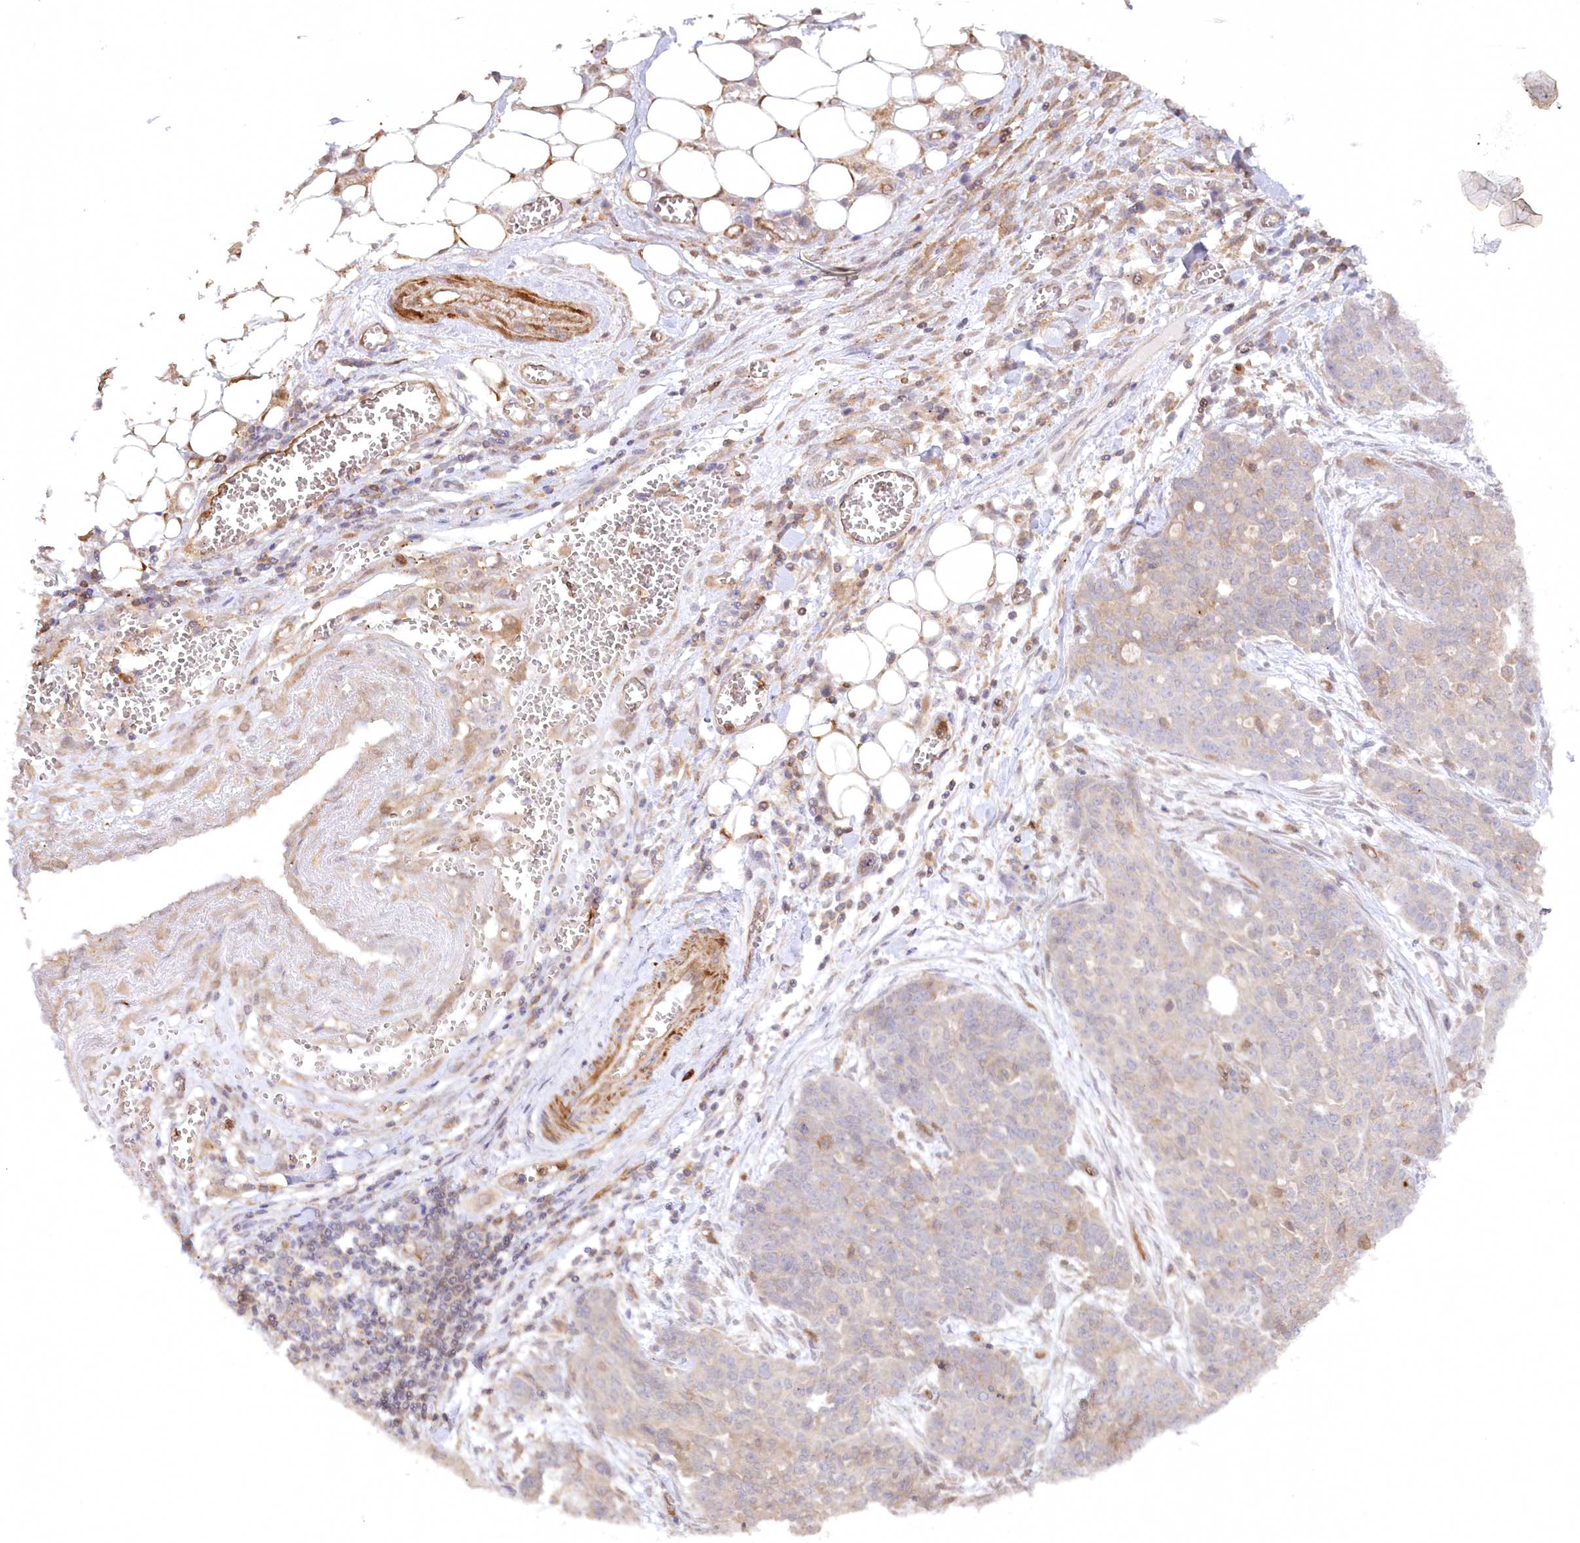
{"staining": {"intensity": "weak", "quantity": "<25%", "location": "cytoplasmic/membranous"}, "tissue": "ovarian cancer", "cell_type": "Tumor cells", "image_type": "cancer", "snomed": [{"axis": "morphology", "description": "Cystadenocarcinoma, serous, NOS"}, {"axis": "topography", "description": "Soft tissue"}, {"axis": "topography", "description": "Ovary"}], "caption": "A photomicrograph of human ovarian cancer (serous cystadenocarcinoma) is negative for staining in tumor cells.", "gene": "GBE1", "patient": {"sex": "female", "age": 57}}